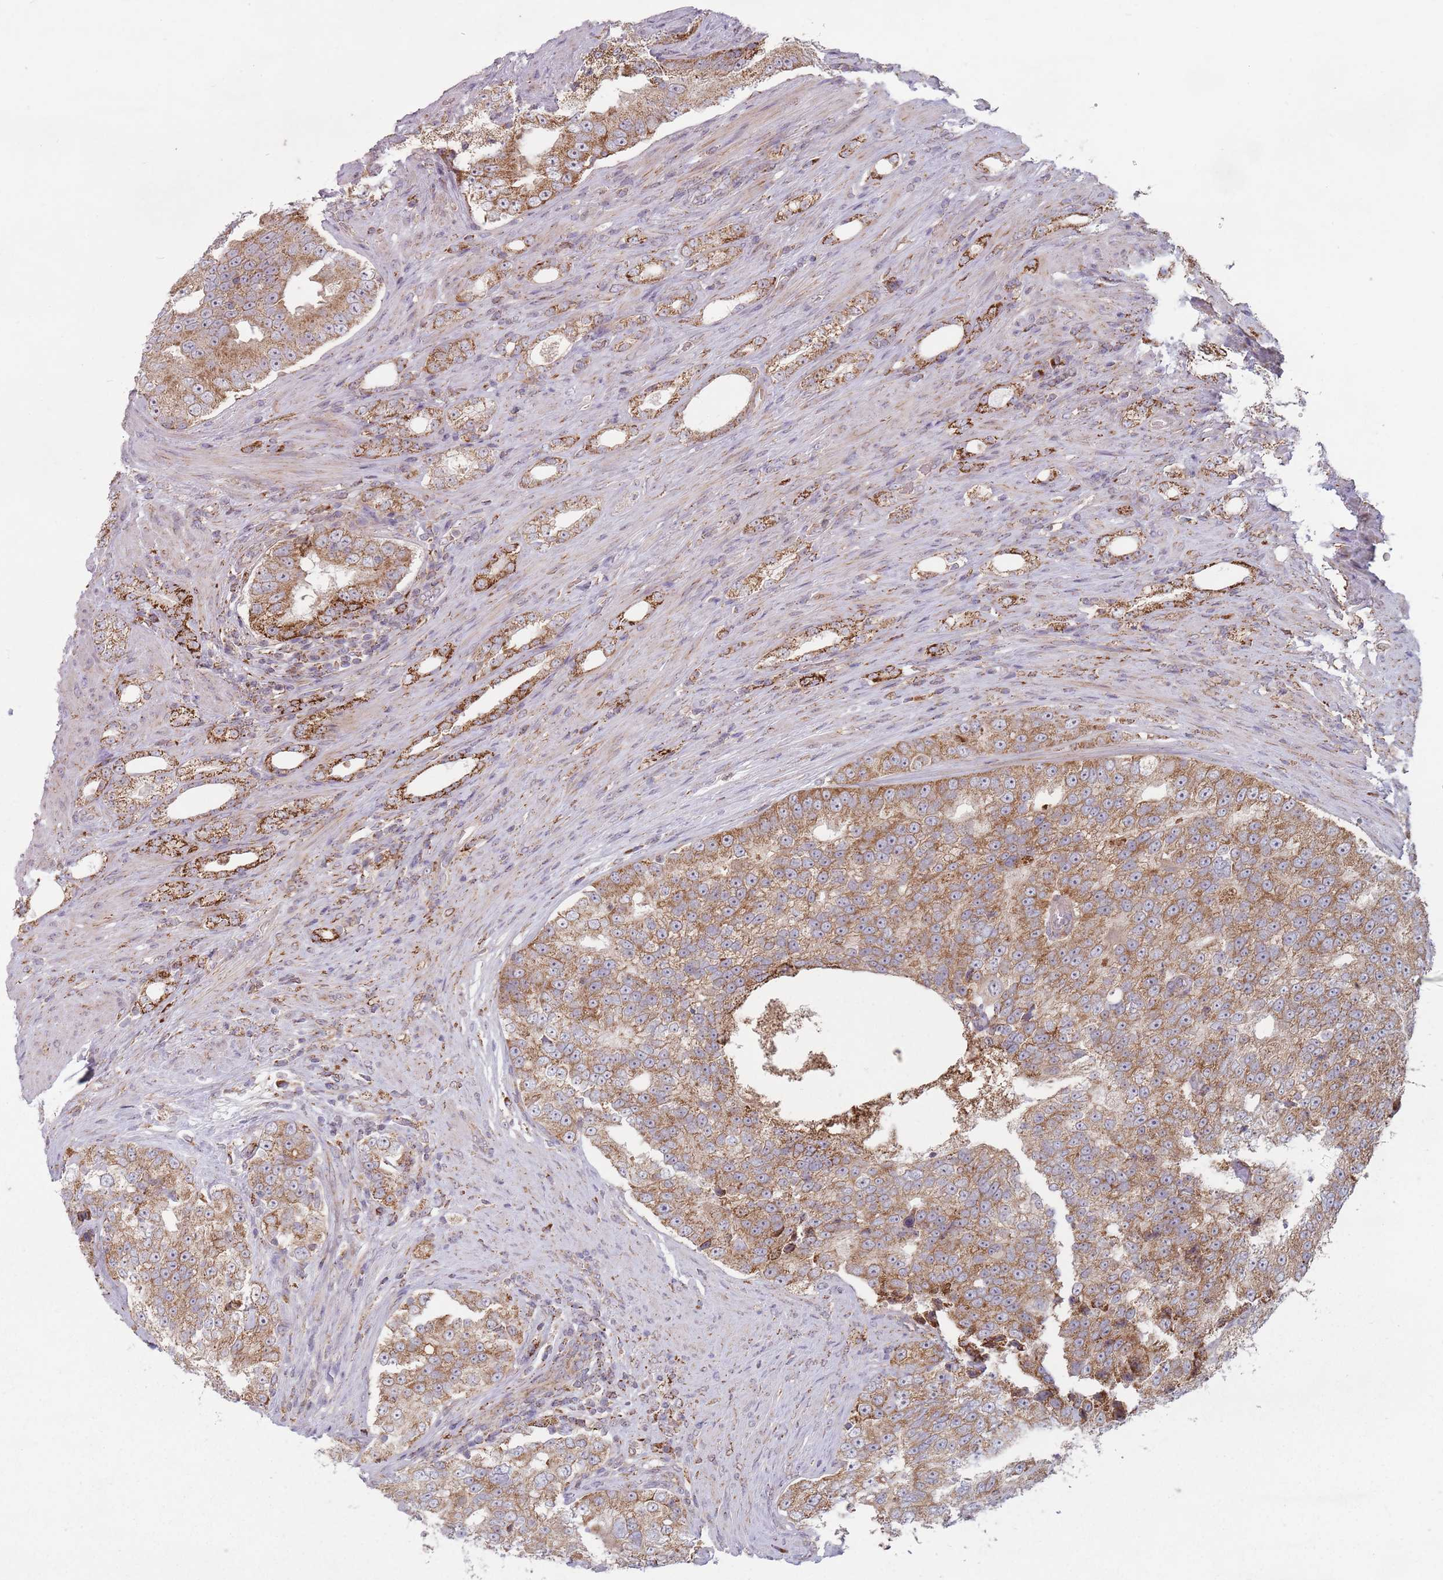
{"staining": {"intensity": "strong", "quantity": ">75%", "location": "cytoplasmic/membranous"}, "tissue": "prostate cancer", "cell_type": "Tumor cells", "image_type": "cancer", "snomed": [{"axis": "morphology", "description": "Adenocarcinoma, High grade"}, {"axis": "topography", "description": "Prostate"}], "caption": "Immunohistochemical staining of high-grade adenocarcinoma (prostate) demonstrates strong cytoplasmic/membranous protein positivity in about >75% of tumor cells.", "gene": "OR10Q1", "patient": {"sex": "male", "age": 70}}